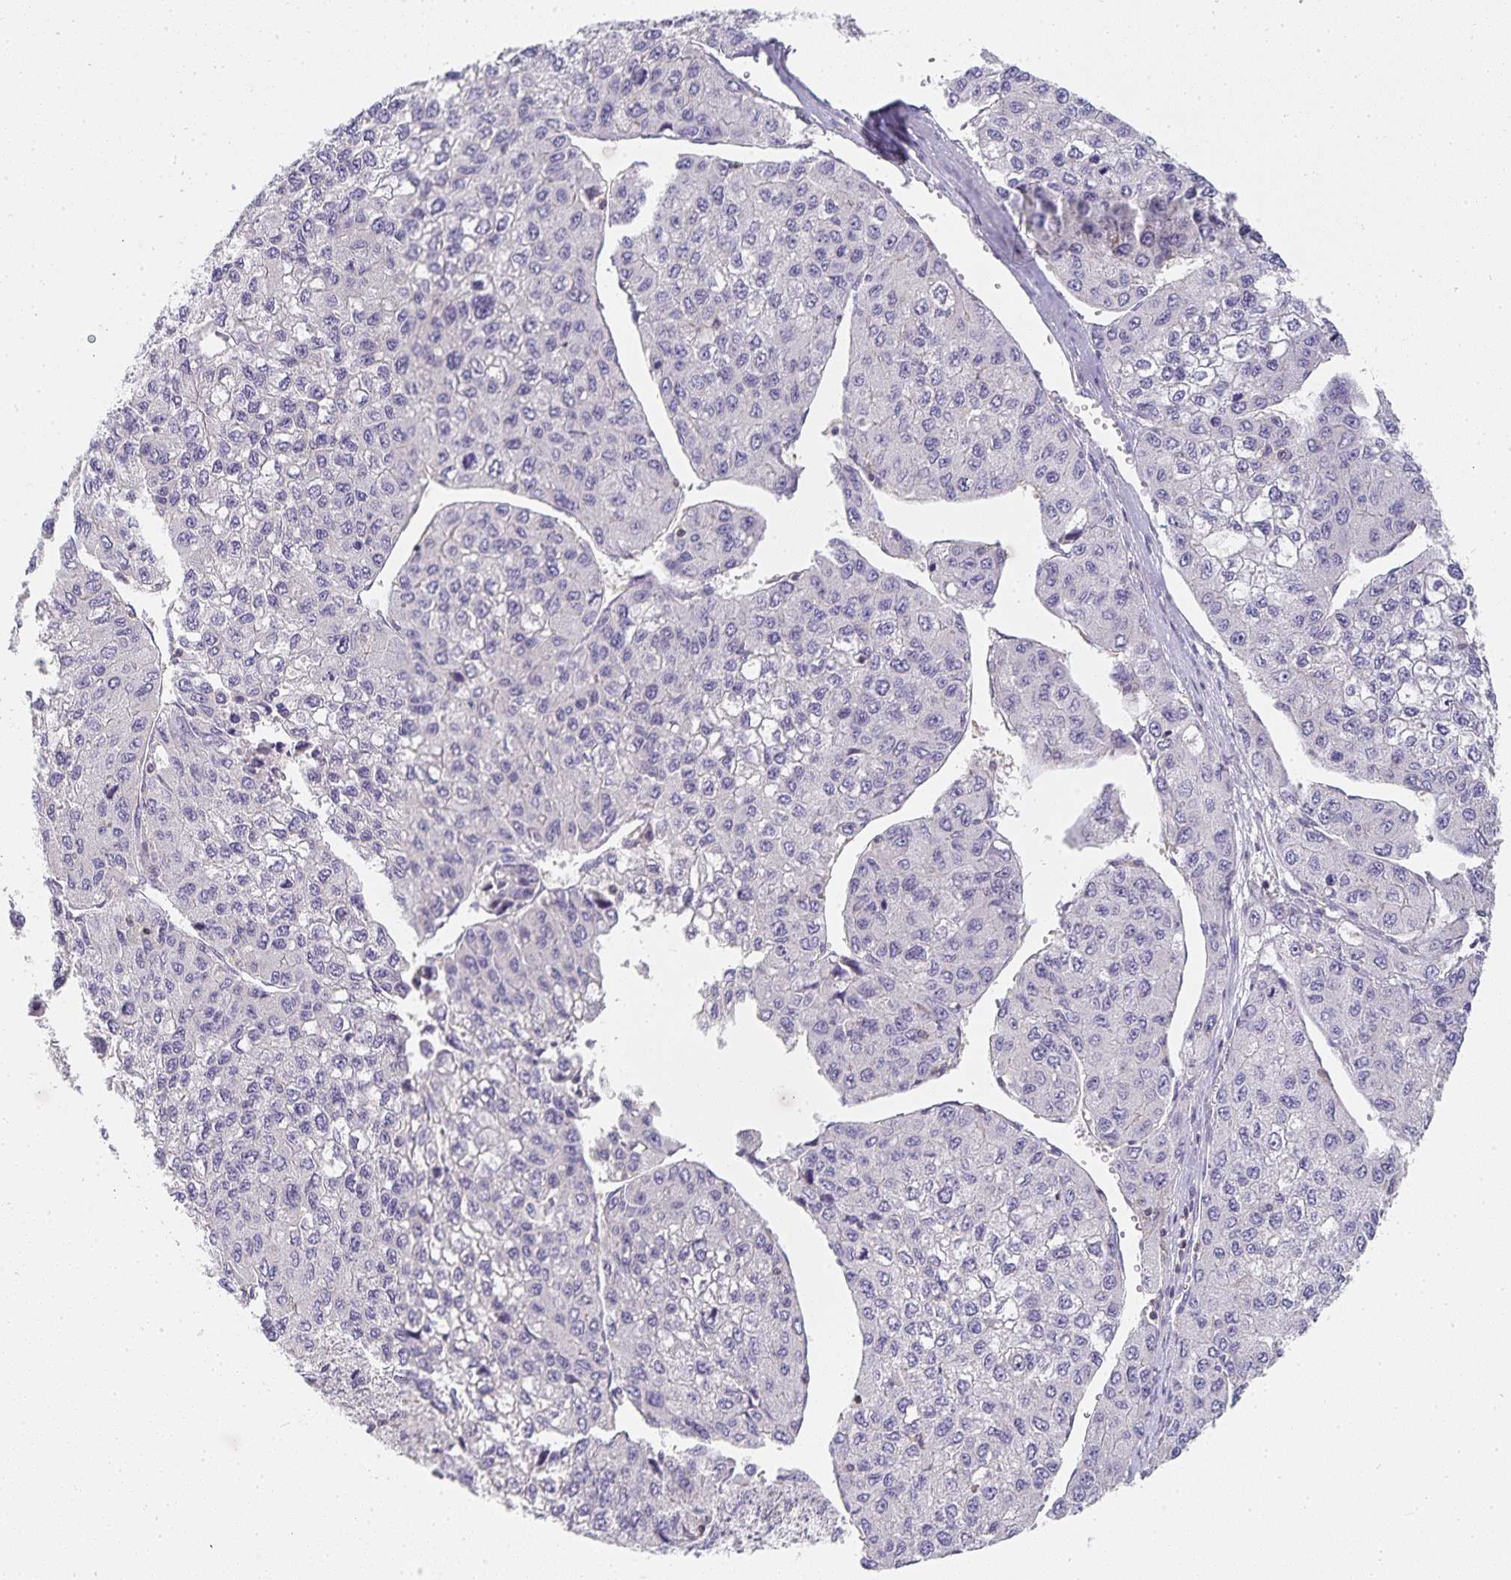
{"staining": {"intensity": "negative", "quantity": "none", "location": "none"}, "tissue": "liver cancer", "cell_type": "Tumor cells", "image_type": "cancer", "snomed": [{"axis": "morphology", "description": "Carcinoma, Hepatocellular, NOS"}, {"axis": "topography", "description": "Liver"}], "caption": "Liver cancer (hepatocellular carcinoma) stained for a protein using immunohistochemistry (IHC) exhibits no staining tumor cells.", "gene": "GATA3", "patient": {"sex": "female", "age": 66}}